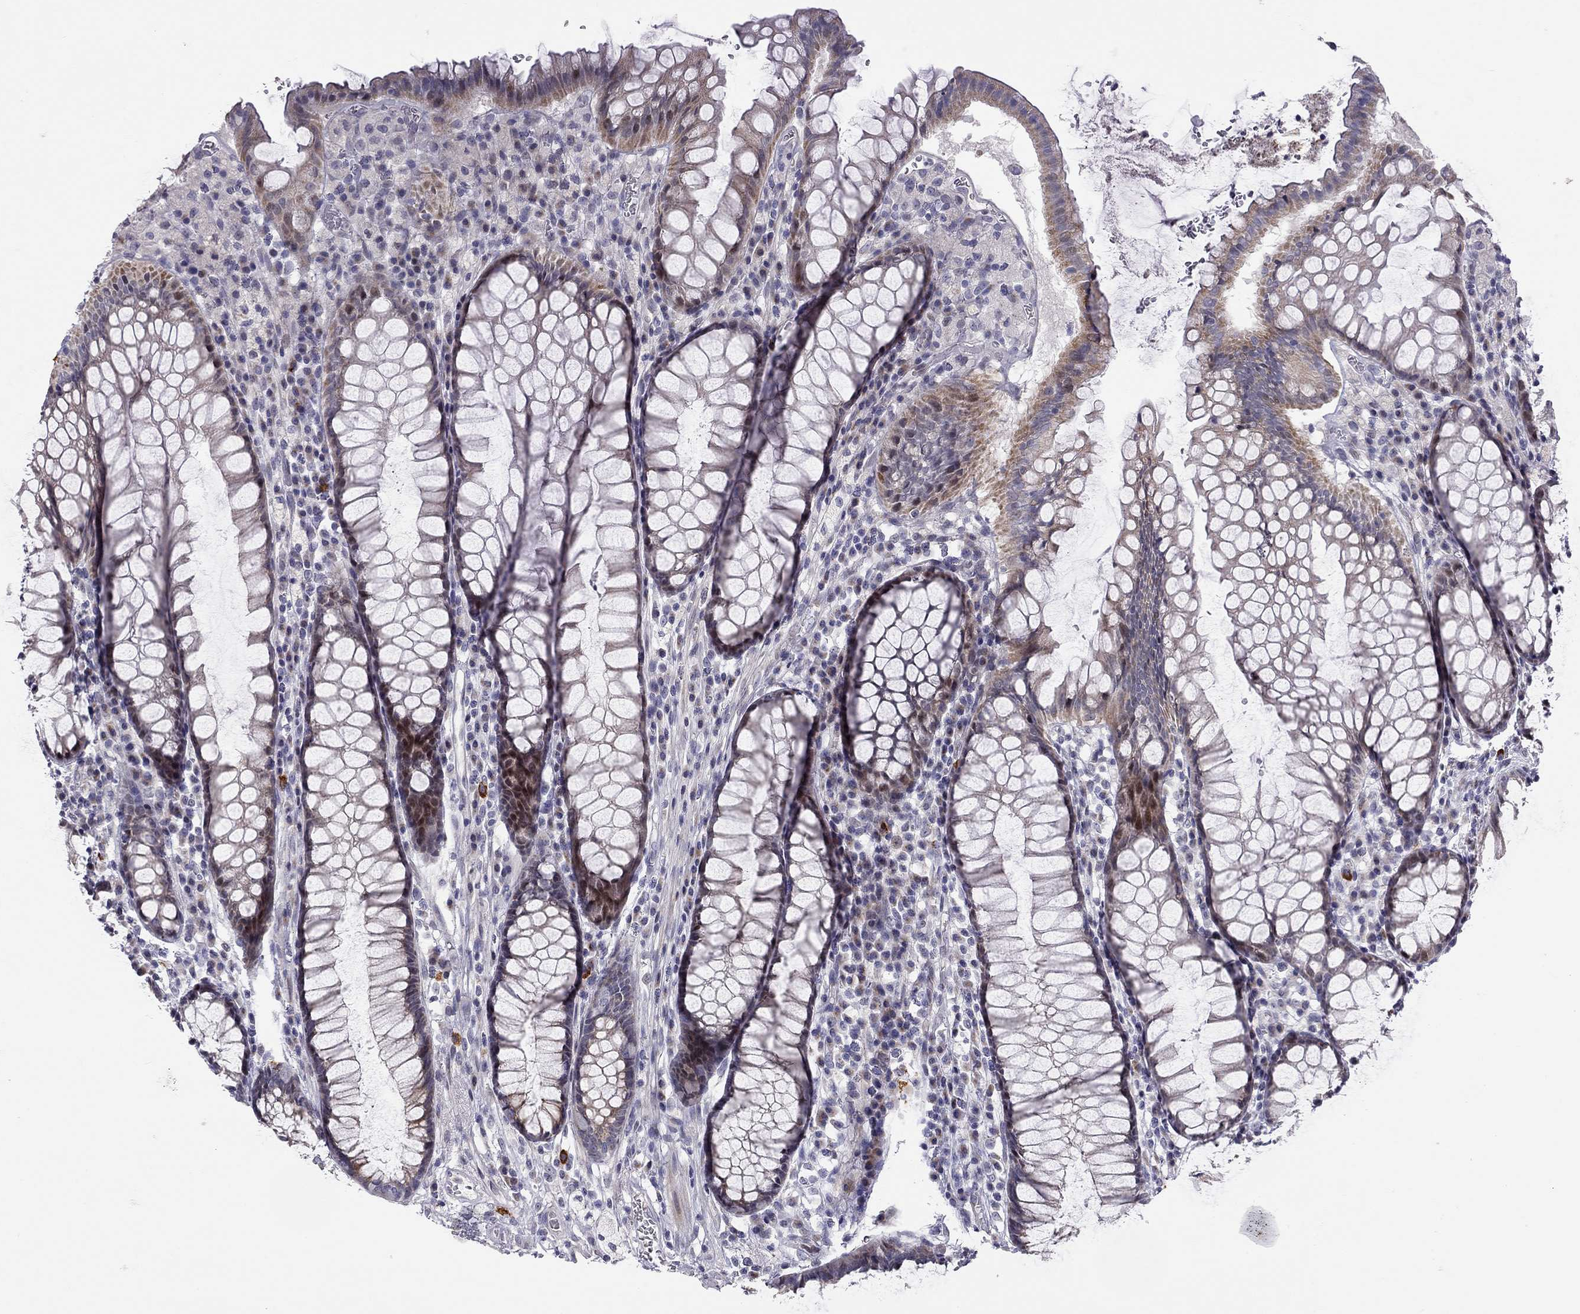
{"staining": {"intensity": "moderate", "quantity": "25%-75%", "location": "cytoplasmic/membranous"}, "tissue": "rectum", "cell_type": "Glandular cells", "image_type": "normal", "snomed": [{"axis": "morphology", "description": "Normal tissue, NOS"}, {"axis": "topography", "description": "Rectum"}], "caption": "A medium amount of moderate cytoplasmic/membranous staining is seen in approximately 25%-75% of glandular cells in unremarkable rectum. (brown staining indicates protein expression, while blue staining denotes nuclei).", "gene": "C8orf88", "patient": {"sex": "female", "age": 68}}